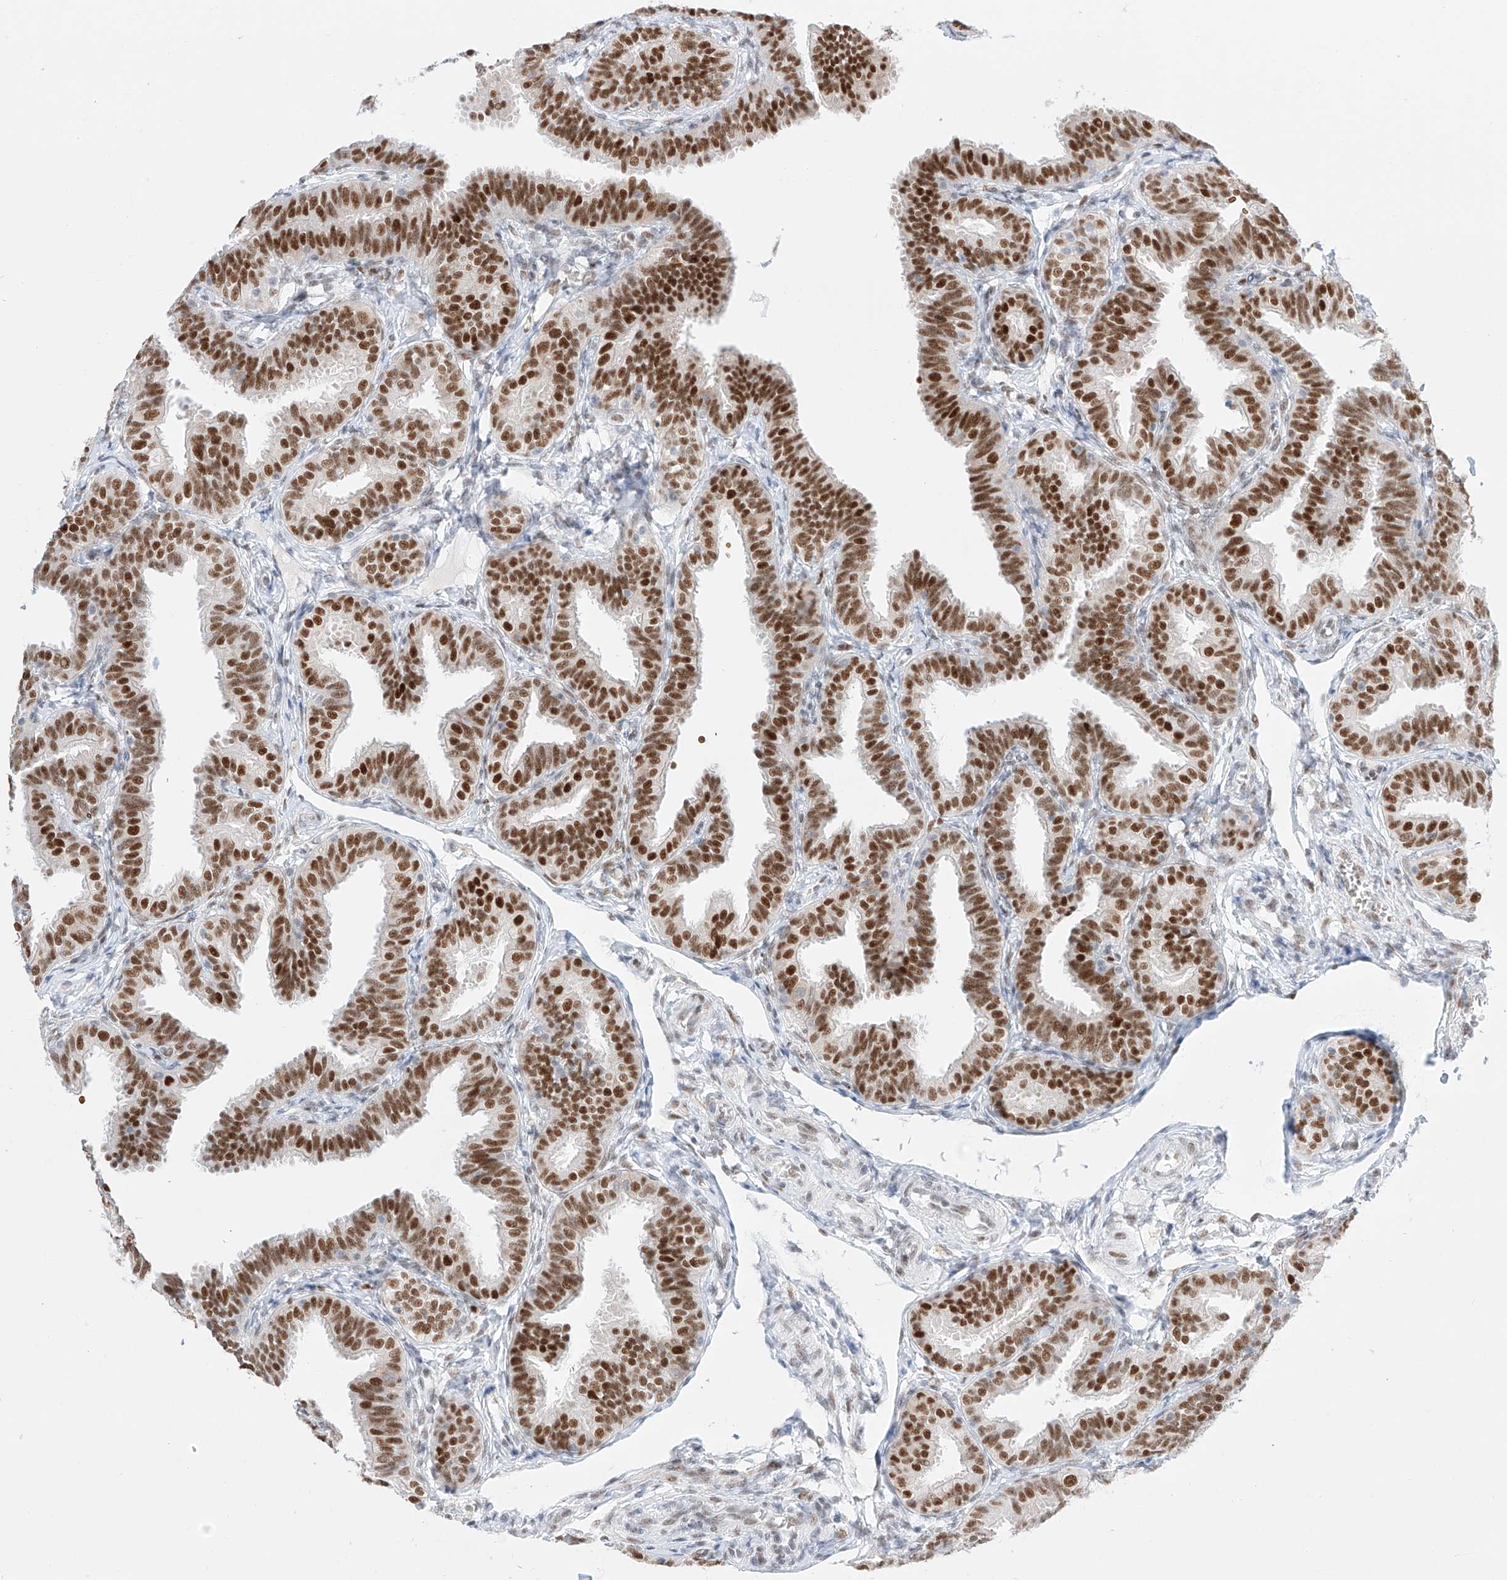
{"staining": {"intensity": "strong", "quantity": ">75%", "location": "nuclear"}, "tissue": "fallopian tube", "cell_type": "Glandular cells", "image_type": "normal", "snomed": [{"axis": "morphology", "description": "Normal tissue, NOS"}, {"axis": "topography", "description": "Fallopian tube"}], "caption": "Protein expression by immunohistochemistry exhibits strong nuclear staining in about >75% of glandular cells in benign fallopian tube.", "gene": "APIP", "patient": {"sex": "female", "age": 35}}